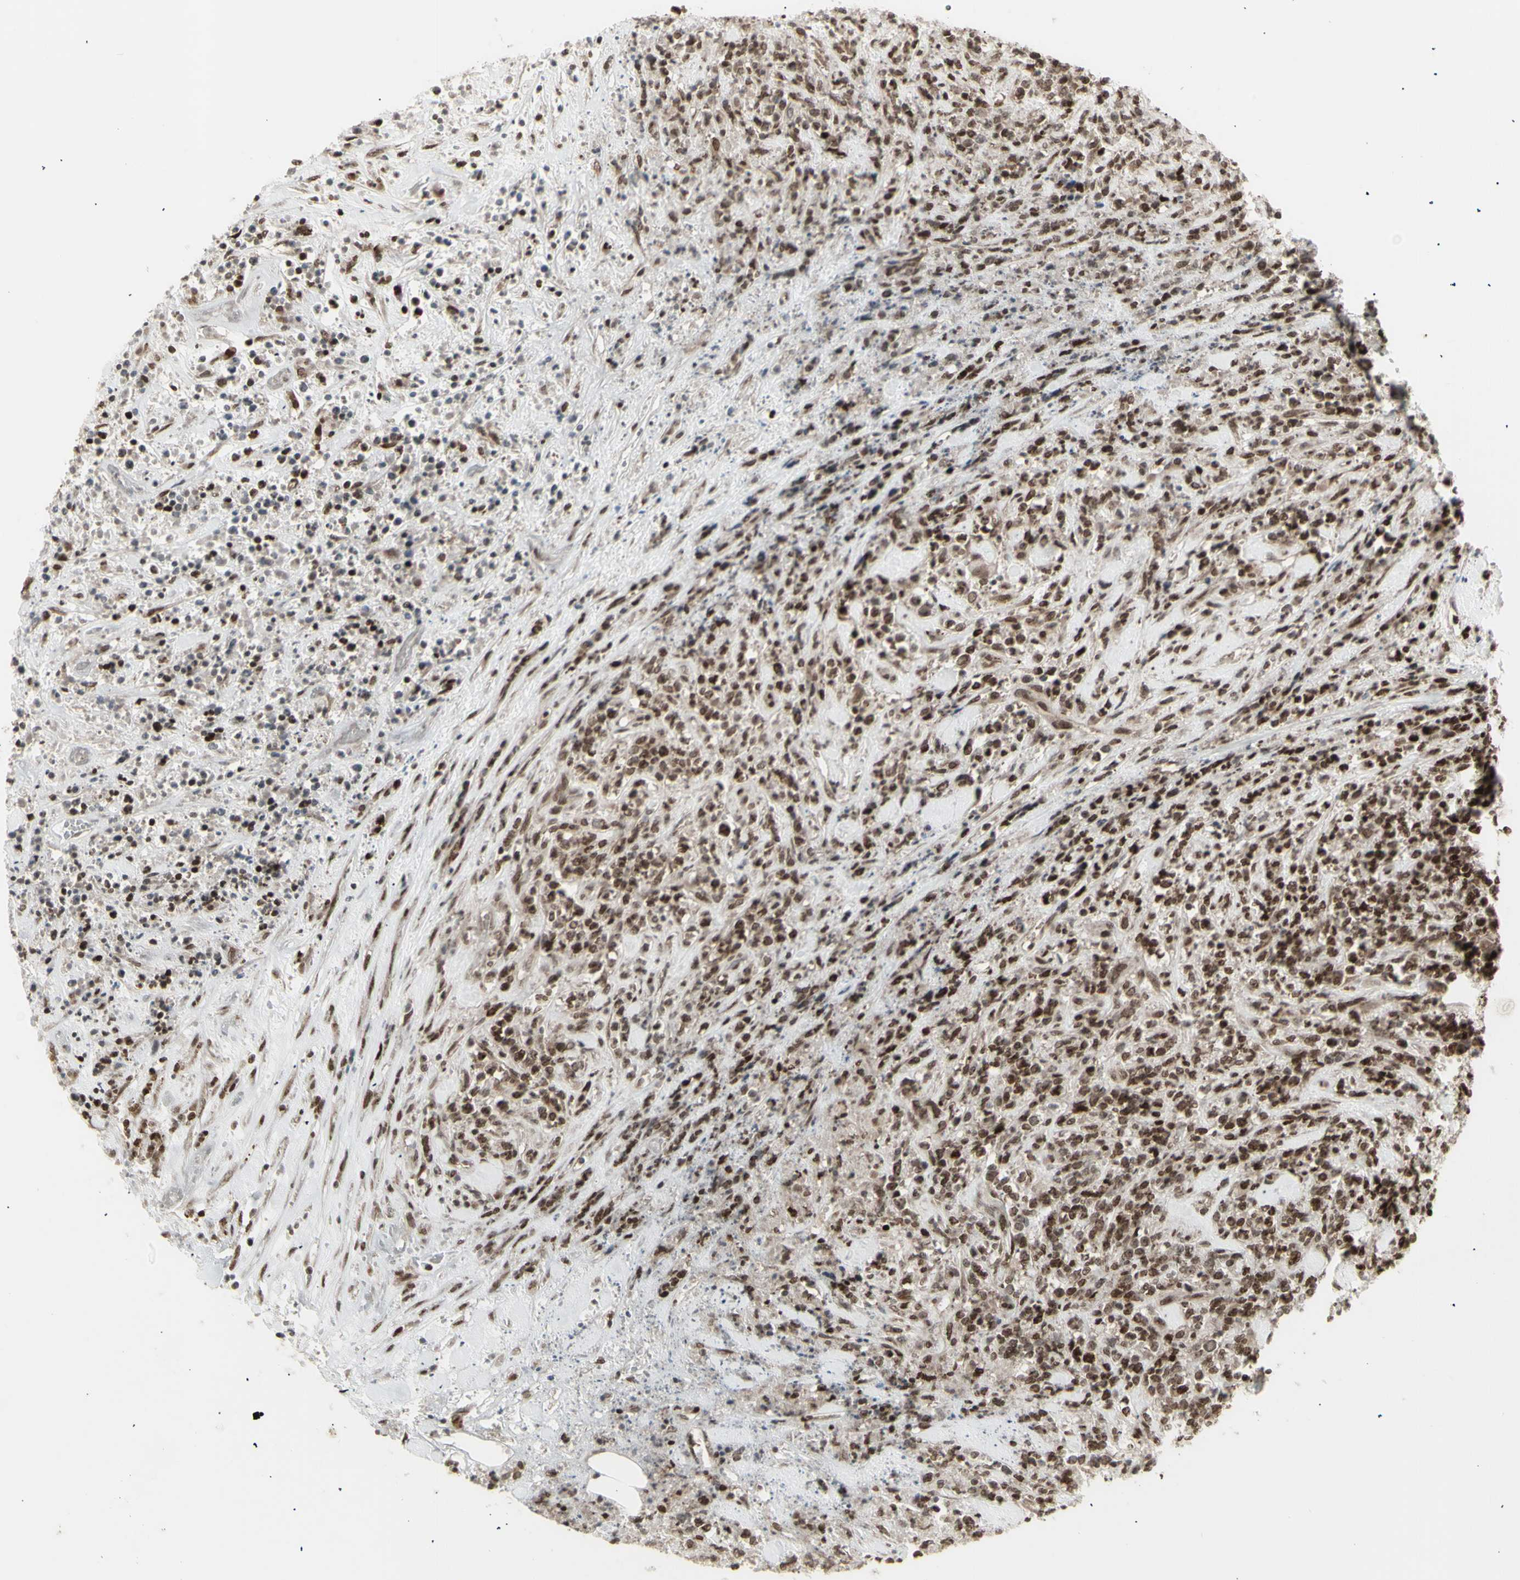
{"staining": {"intensity": "moderate", "quantity": ">75%", "location": "nuclear"}, "tissue": "lymphoma", "cell_type": "Tumor cells", "image_type": "cancer", "snomed": [{"axis": "morphology", "description": "Malignant lymphoma, non-Hodgkin's type, High grade"}, {"axis": "topography", "description": "Soft tissue"}], "caption": "Lymphoma stained with immunohistochemistry displays moderate nuclear positivity in approximately >75% of tumor cells.", "gene": "CBX1", "patient": {"sex": "male", "age": 18}}